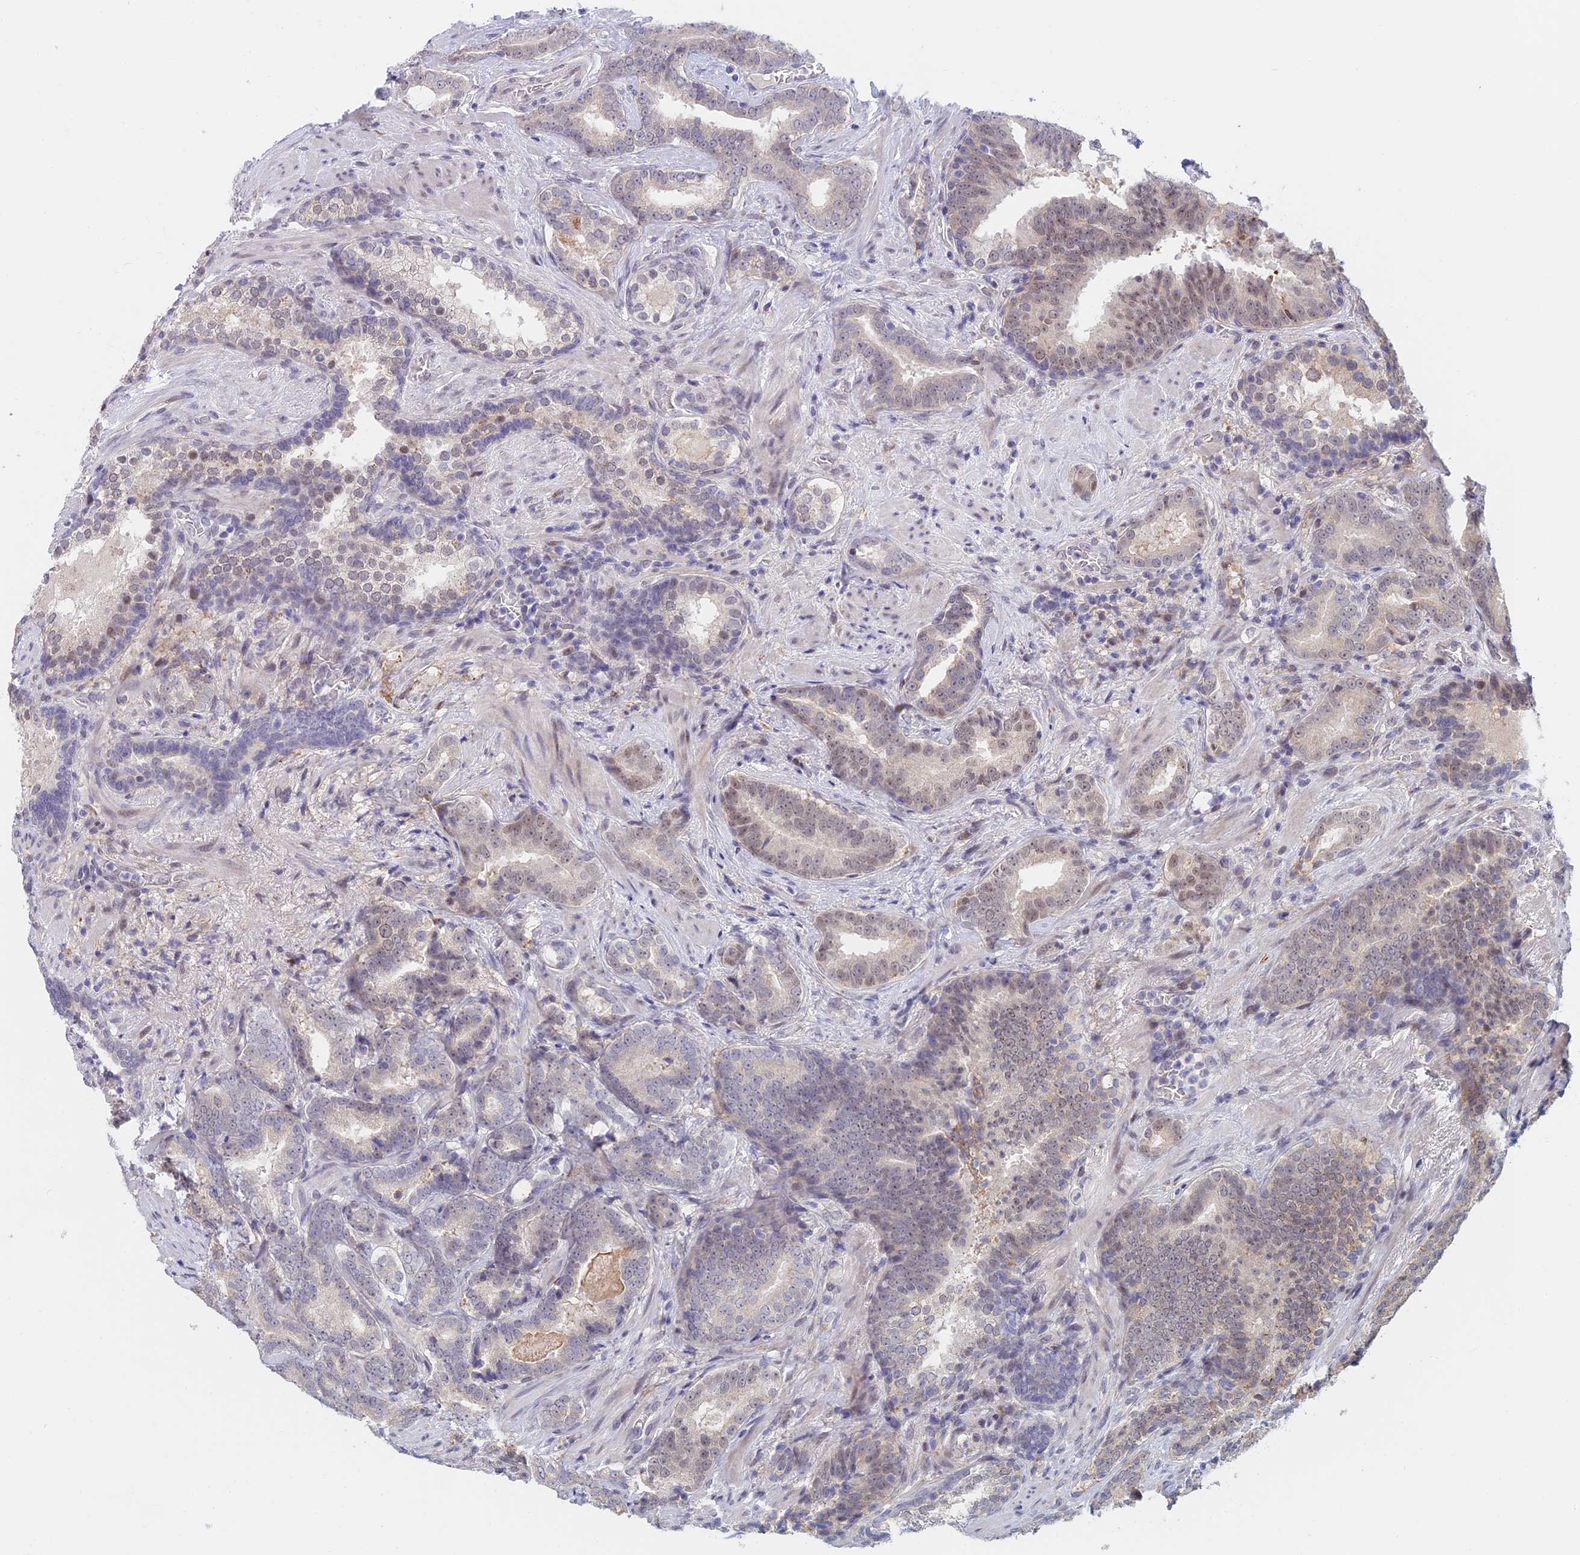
{"staining": {"intensity": "weak", "quantity": "25%-75%", "location": "nuclear"}, "tissue": "prostate cancer", "cell_type": "Tumor cells", "image_type": "cancer", "snomed": [{"axis": "morphology", "description": "Adenocarcinoma, Low grade"}, {"axis": "topography", "description": "Prostate"}], "caption": "This image shows adenocarcinoma (low-grade) (prostate) stained with IHC to label a protein in brown. The nuclear of tumor cells show weak positivity for the protein. Nuclei are counter-stained blue.", "gene": "ZUP1", "patient": {"sex": "male", "age": 58}}